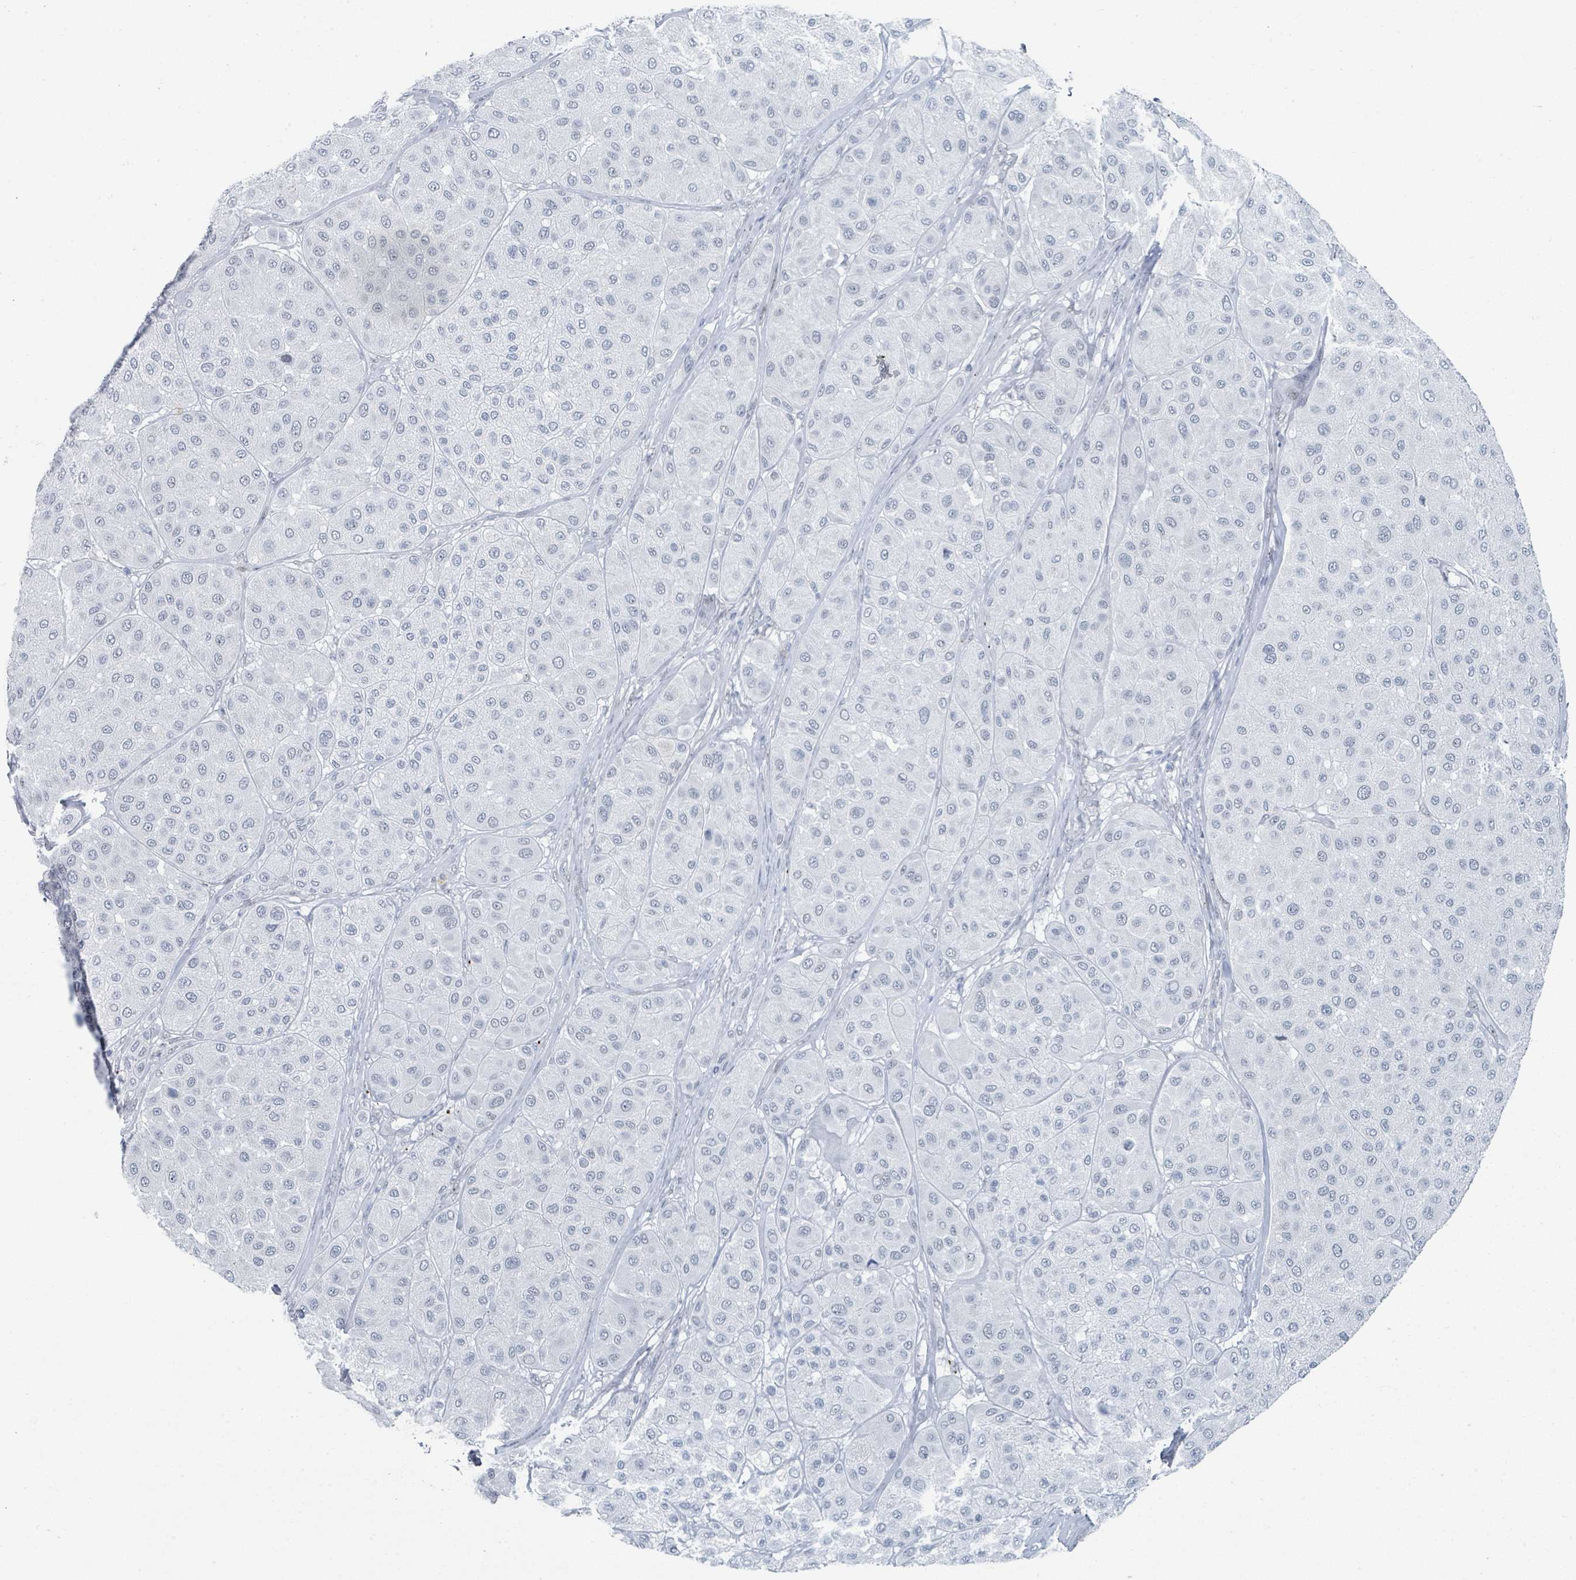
{"staining": {"intensity": "negative", "quantity": "none", "location": "none"}, "tissue": "melanoma", "cell_type": "Tumor cells", "image_type": "cancer", "snomed": [{"axis": "morphology", "description": "Malignant melanoma, Metastatic site"}, {"axis": "topography", "description": "Smooth muscle"}], "caption": "Photomicrograph shows no protein staining in tumor cells of melanoma tissue.", "gene": "EHMT2", "patient": {"sex": "male", "age": 41}}